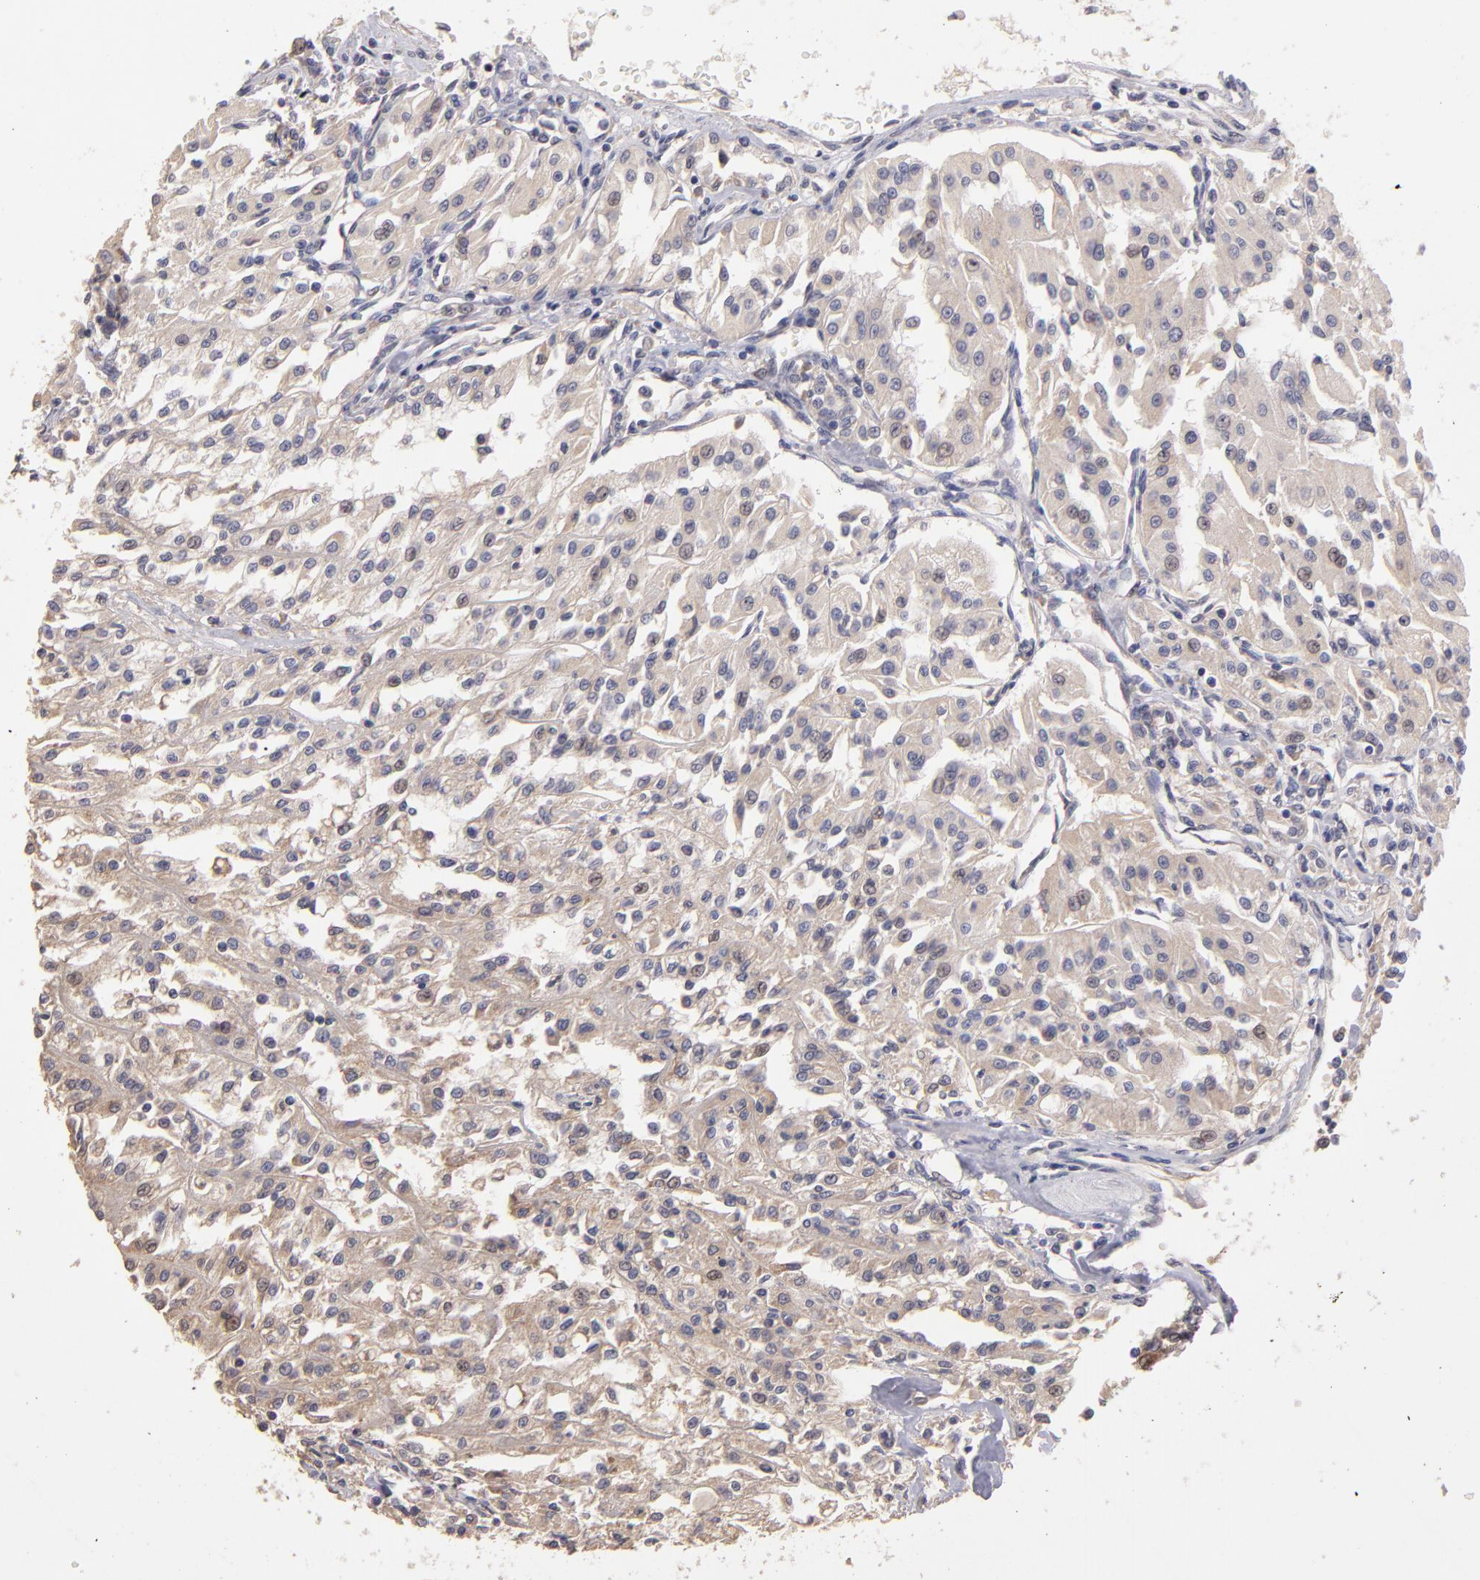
{"staining": {"intensity": "negative", "quantity": "none", "location": "none"}, "tissue": "renal cancer", "cell_type": "Tumor cells", "image_type": "cancer", "snomed": [{"axis": "morphology", "description": "Adenocarcinoma, NOS"}, {"axis": "topography", "description": "Kidney"}], "caption": "Tumor cells show no significant protein positivity in renal adenocarcinoma.", "gene": "GNAZ", "patient": {"sex": "male", "age": 78}}